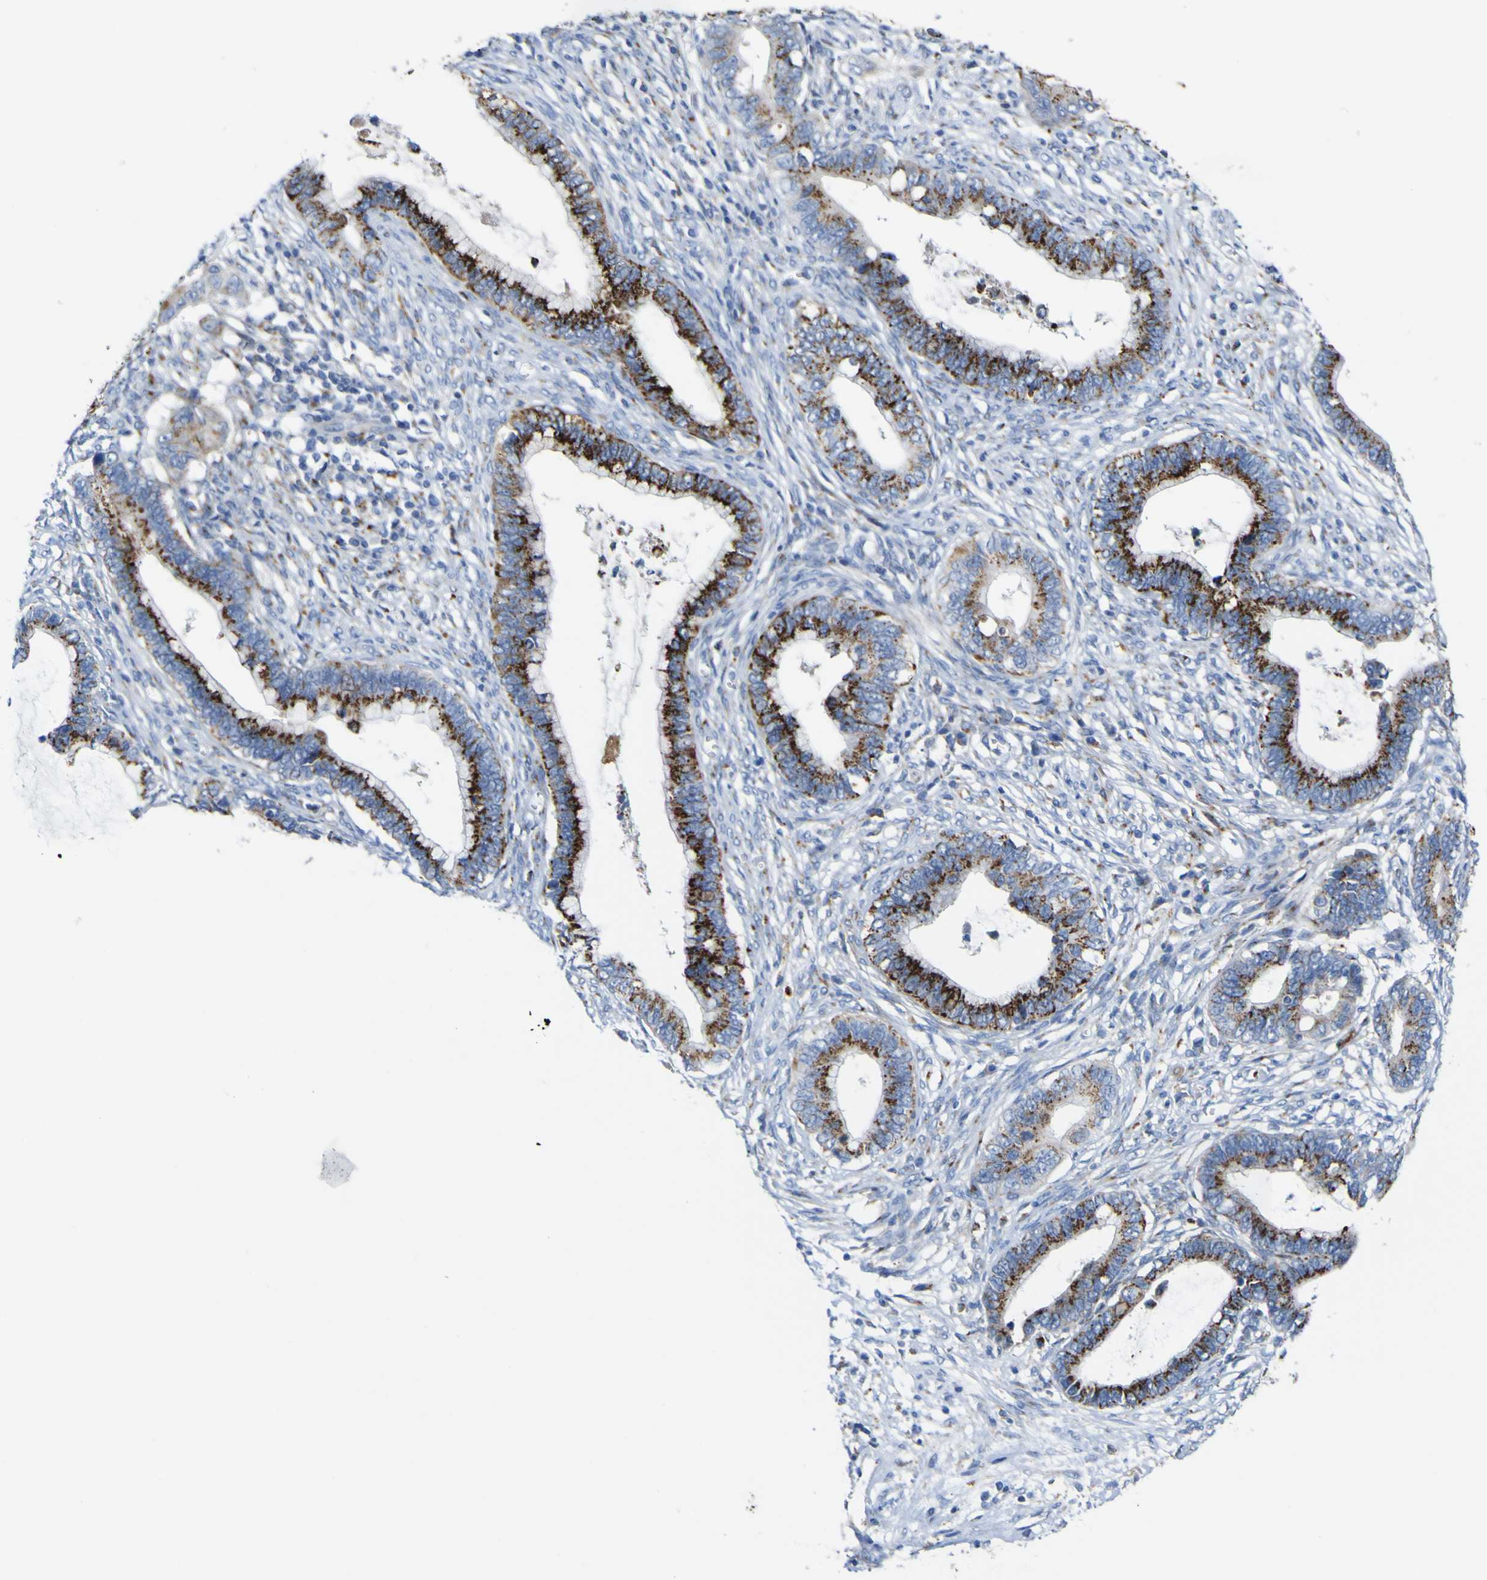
{"staining": {"intensity": "strong", "quantity": "25%-75%", "location": "cytoplasmic/membranous"}, "tissue": "cervical cancer", "cell_type": "Tumor cells", "image_type": "cancer", "snomed": [{"axis": "morphology", "description": "Adenocarcinoma, NOS"}, {"axis": "topography", "description": "Cervix"}], "caption": "A photomicrograph showing strong cytoplasmic/membranous positivity in approximately 25%-75% of tumor cells in cervical adenocarcinoma, as visualized by brown immunohistochemical staining.", "gene": "PTPRF", "patient": {"sex": "female", "age": 44}}